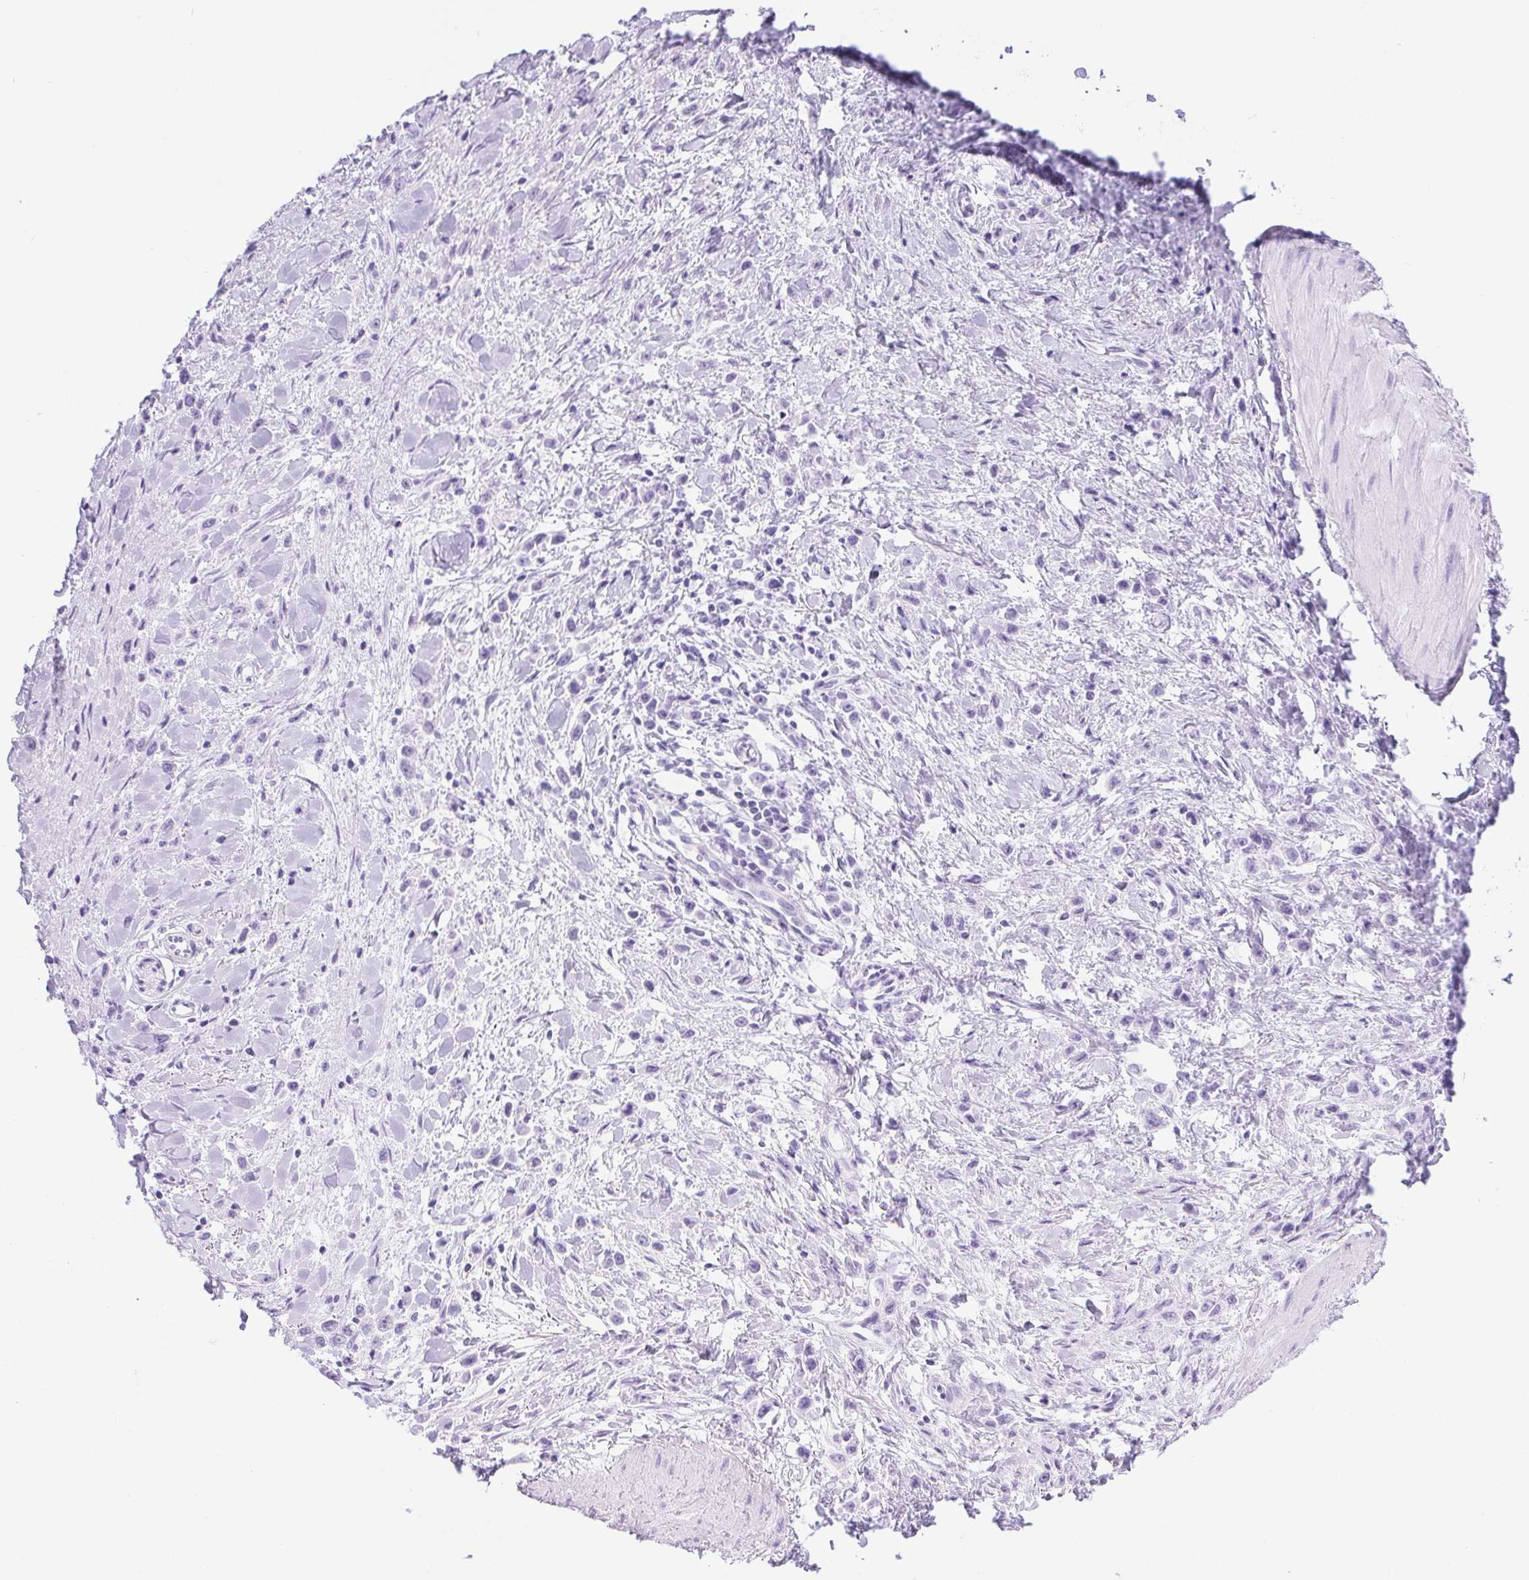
{"staining": {"intensity": "negative", "quantity": "none", "location": "none"}, "tissue": "stomach cancer", "cell_type": "Tumor cells", "image_type": "cancer", "snomed": [{"axis": "morphology", "description": "Adenocarcinoma, NOS"}, {"axis": "topography", "description": "Stomach"}], "caption": "High magnification brightfield microscopy of stomach cancer stained with DAB (brown) and counterstained with hematoxylin (blue): tumor cells show no significant staining.", "gene": "ERP27", "patient": {"sex": "male", "age": 47}}